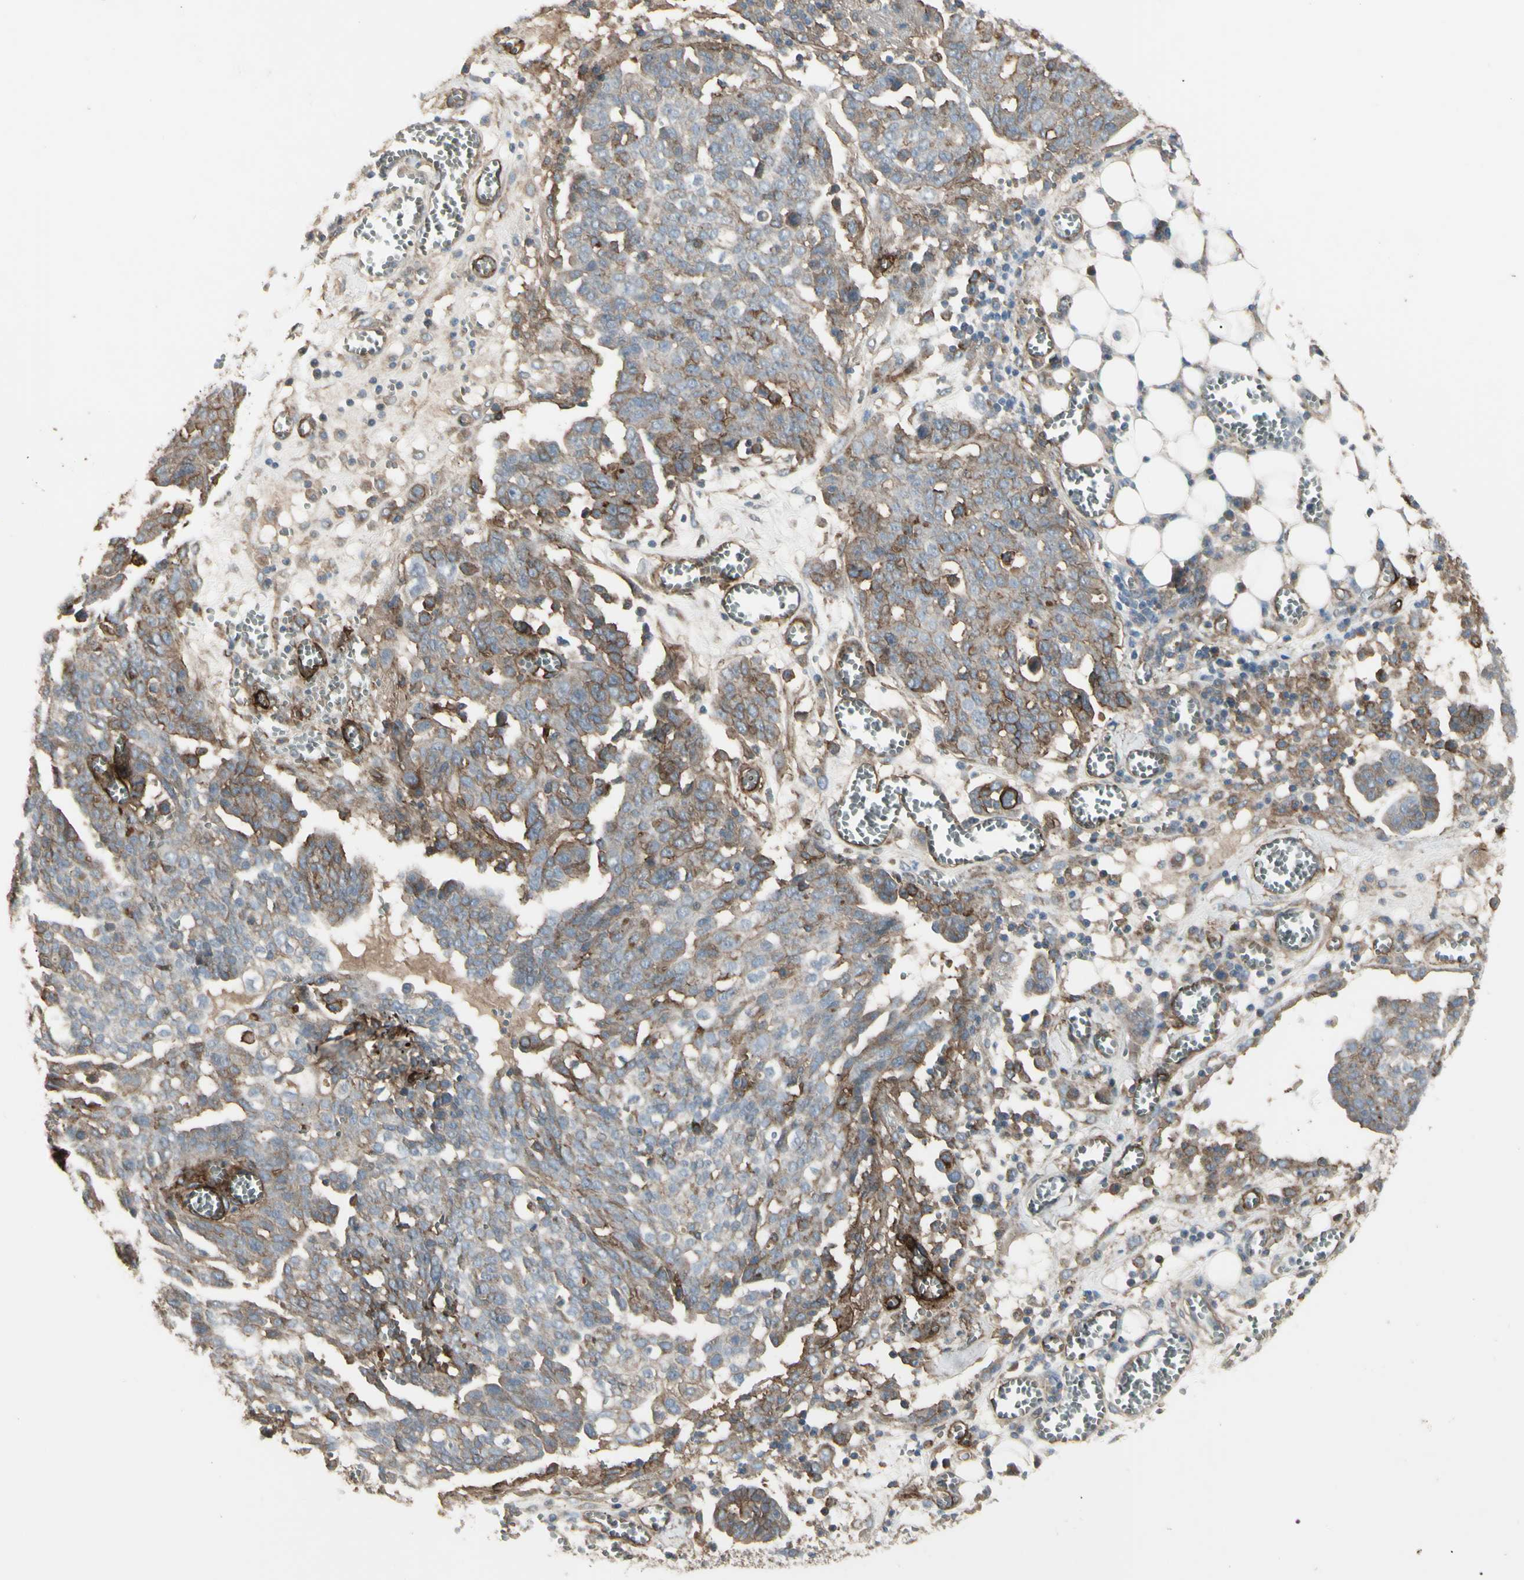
{"staining": {"intensity": "weak", "quantity": "25%-75%", "location": "cytoplasmic/membranous"}, "tissue": "ovarian cancer", "cell_type": "Tumor cells", "image_type": "cancer", "snomed": [{"axis": "morphology", "description": "Cystadenocarcinoma, serous, NOS"}, {"axis": "topography", "description": "Soft tissue"}, {"axis": "topography", "description": "Ovary"}], "caption": "Tumor cells exhibit low levels of weak cytoplasmic/membranous expression in approximately 25%-75% of cells in human ovarian cancer (serous cystadenocarcinoma).", "gene": "CD276", "patient": {"sex": "female", "age": 57}}